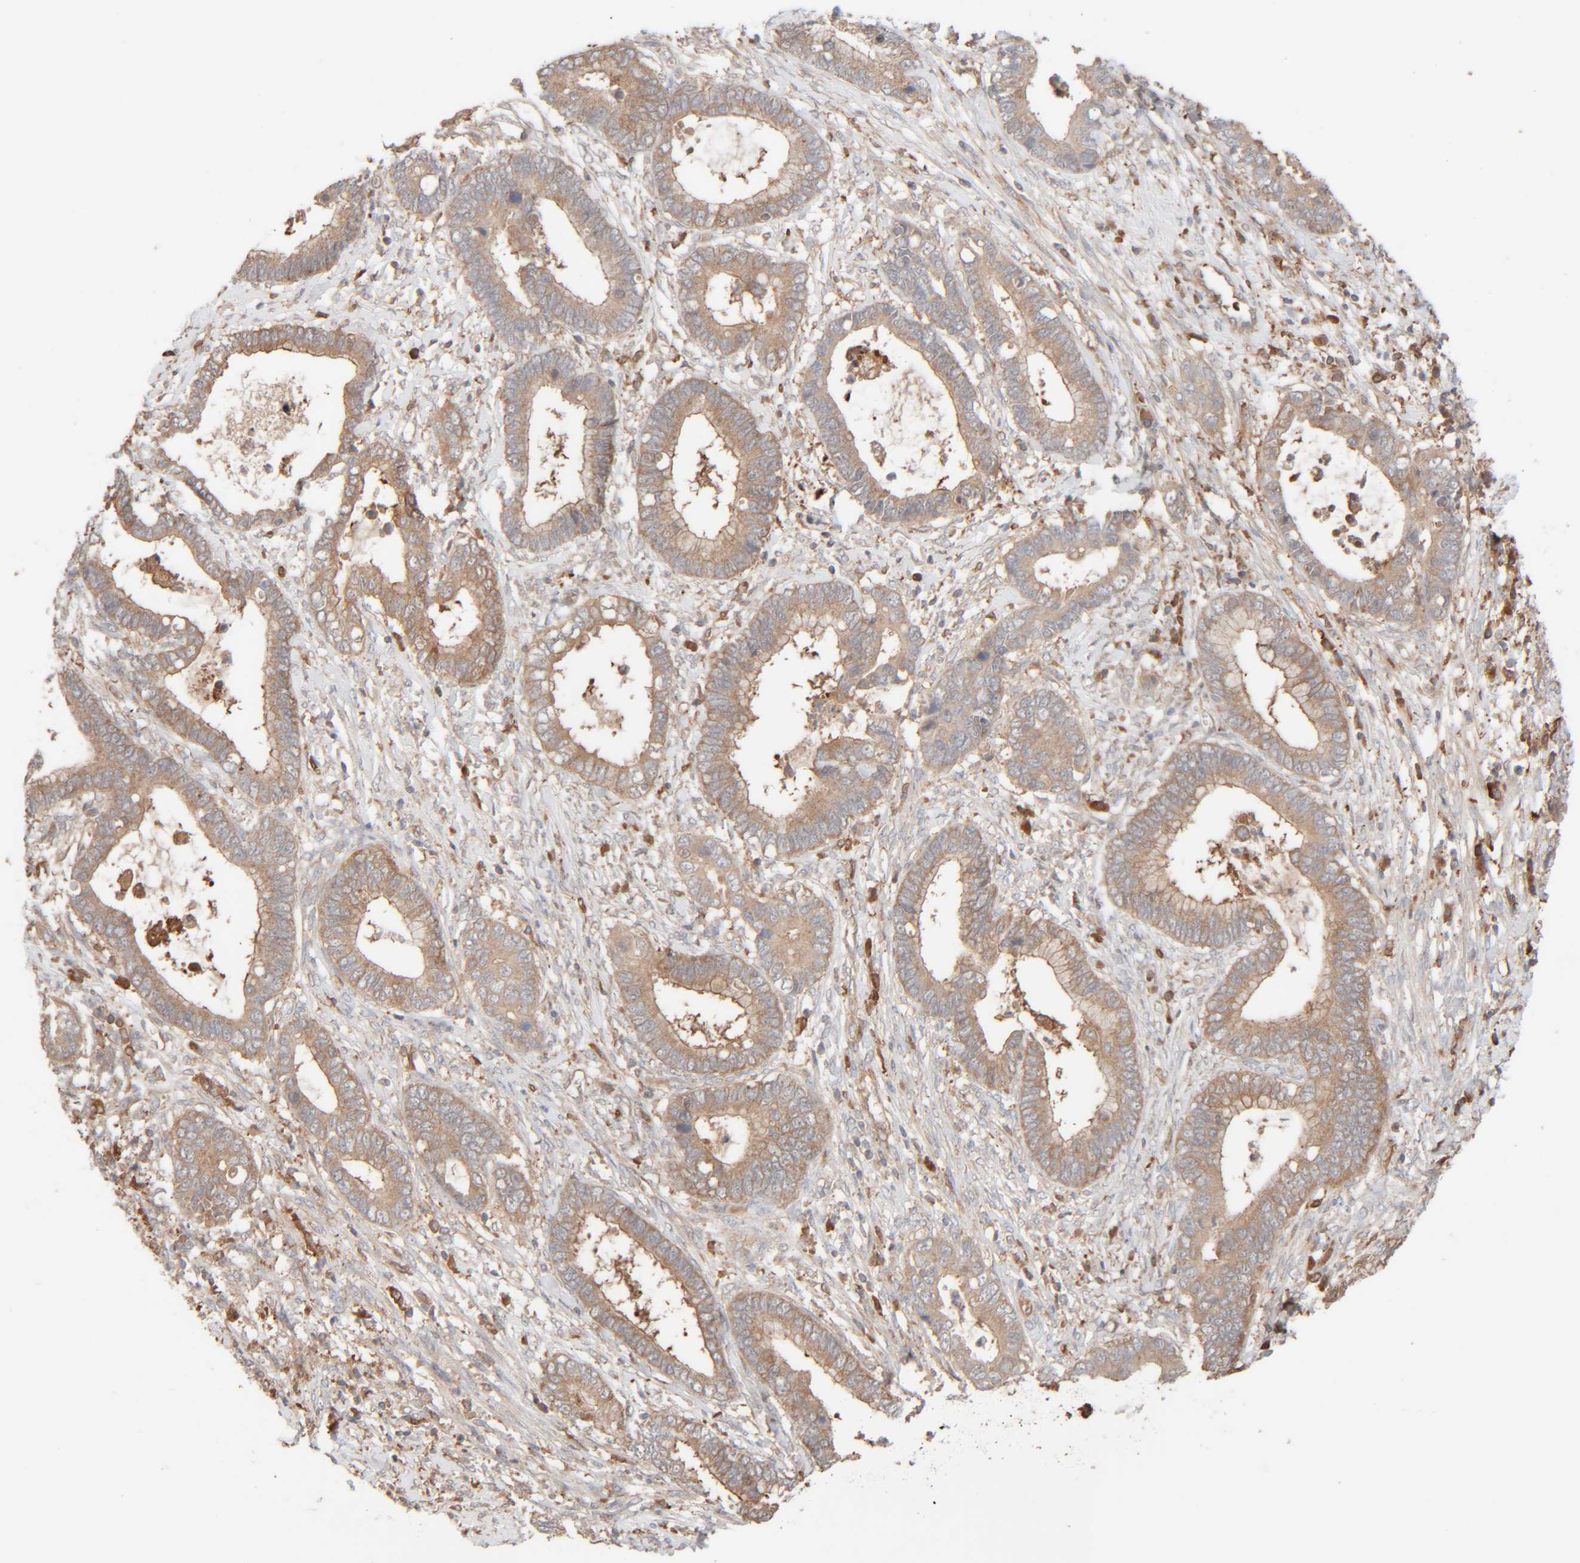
{"staining": {"intensity": "weak", "quantity": ">75%", "location": "cytoplasmic/membranous"}, "tissue": "cervical cancer", "cell_type": "Tumor cells", "image_type": "cancer", "snomed": [{"axis": "morphology", "description": "Adenocarcinoma, NOS"}, {"axis": "topography", "description": "Cervix"}], "caption": "A brown stain labels weak cytoplasmic/membranous positivity of a protein in cervical adenocarcinoma tumor cells.", "gene": "TMEM192", "patient": {"sex": "female", "age": 44}}